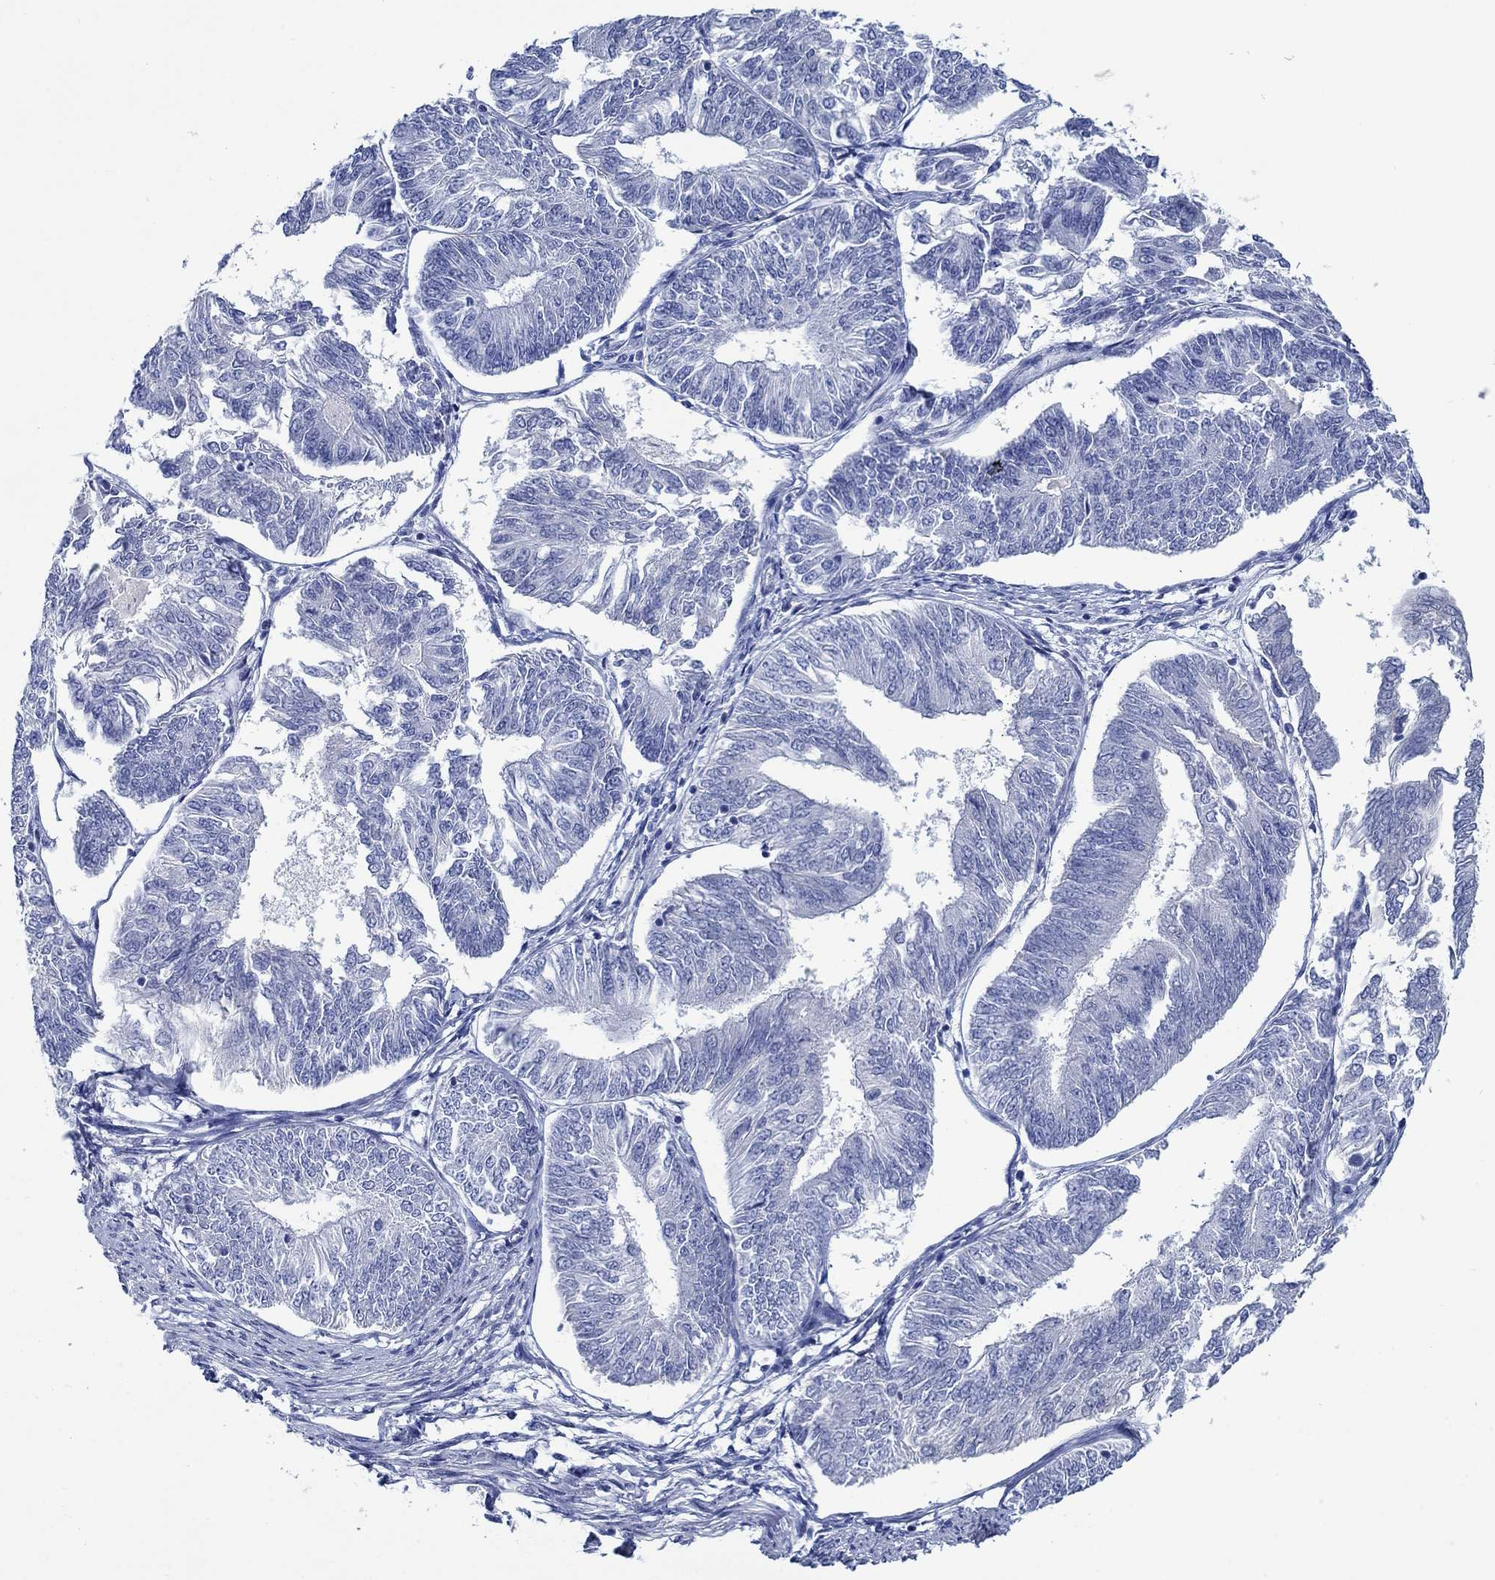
{"staining": {"intensity": "negative", "quantity": "none", "location": "none"}, "tissue": "endometrial cancer", "cell_type": "Tumor cells", "image_type": "cancer", "snomed": [{"axis": "morphology", "description": "Adenocarcinoma, NOS"}, {"axis": "topography", "description": "Endometrium"}], "caption": "A photomicrograph of human endometrial adenocarcinoma is negative for staining in tumor cells.", "gene": "TRIM16", "patient": {"sex": "female", "age": 58}}